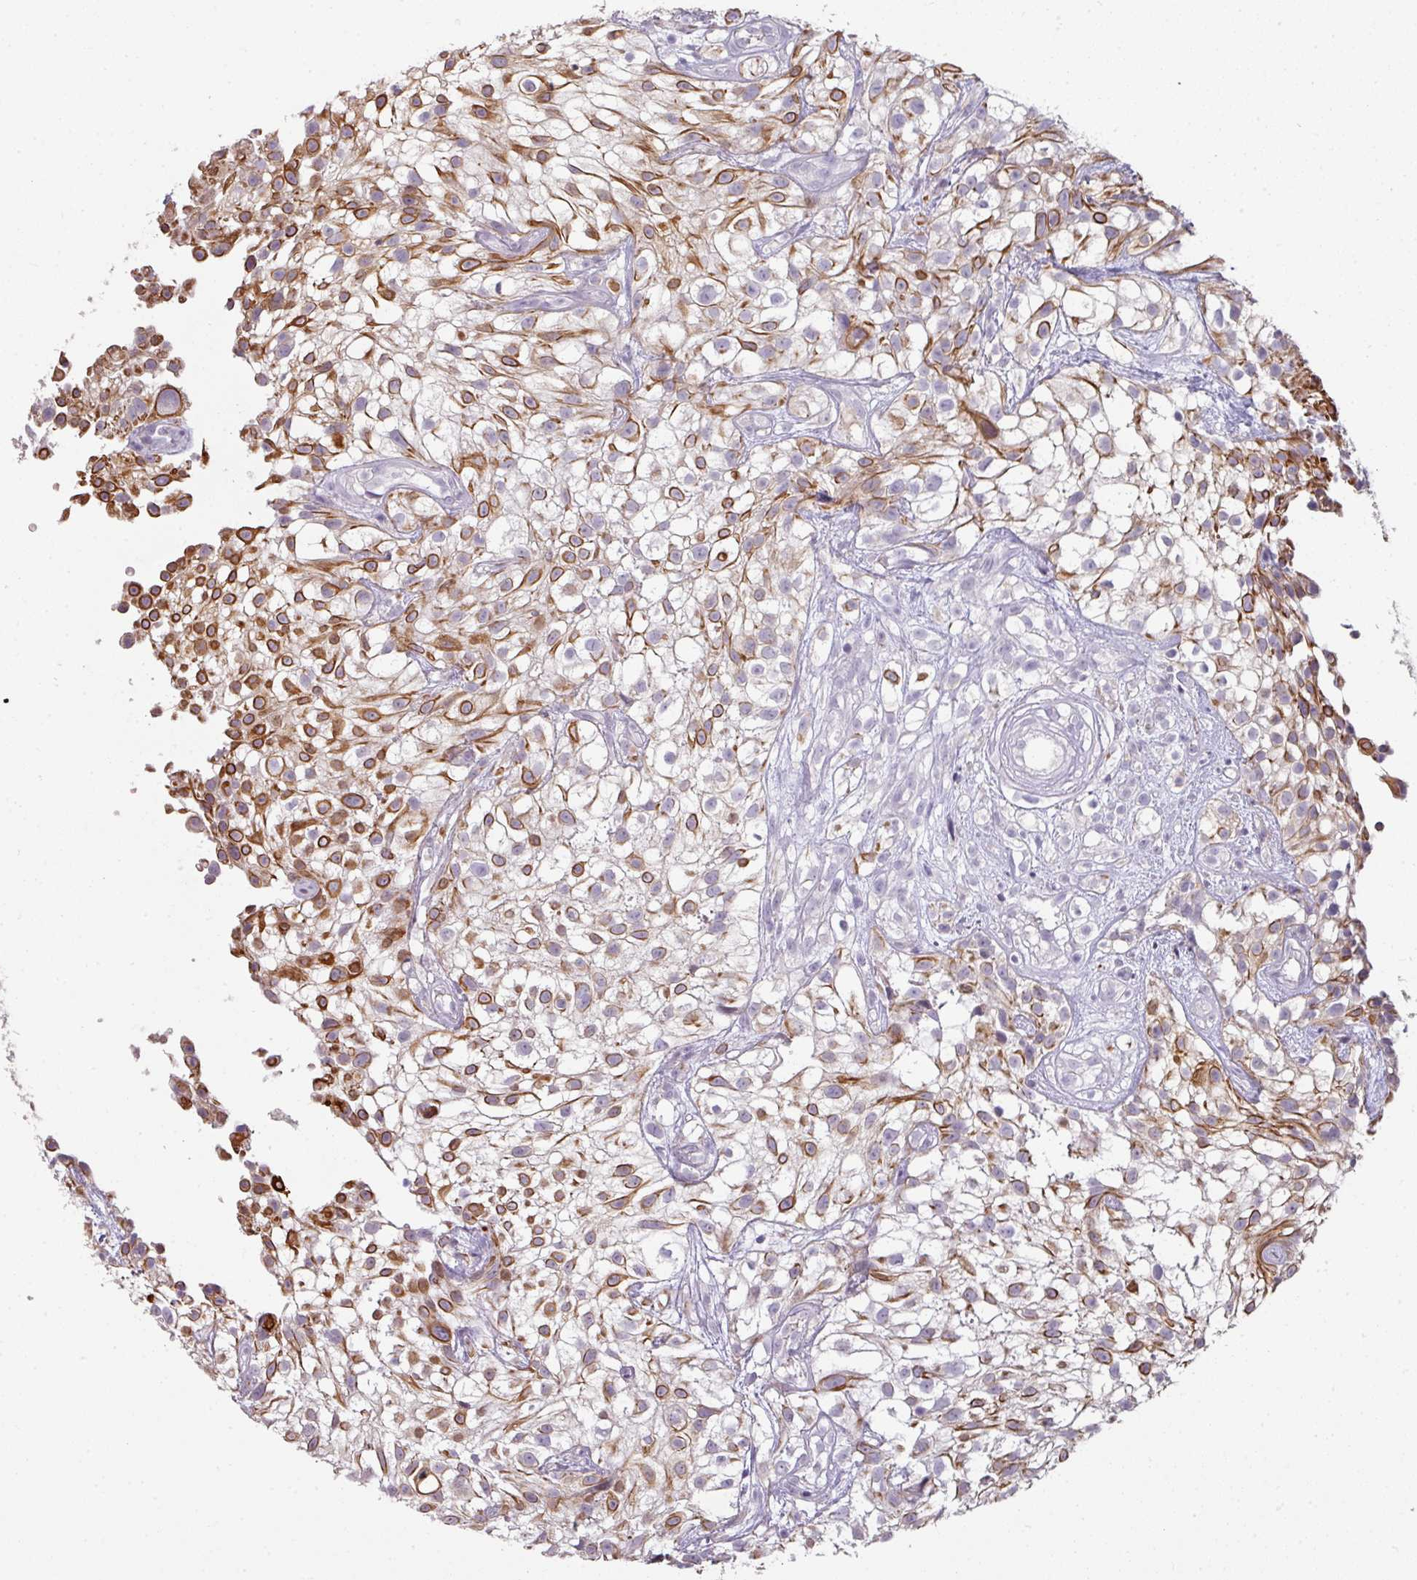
{"staining": {"intensity": "strong", "quantity": "25%-75%", "location": "cytoplasmic/membranous"}, "tissue": "urothelial cancer", "cell_type": "Tumor cells", "image_type": "cancer", "snomed": [{"axis": "morphology", "description": "Urothelial carcinoma, High grade"}, {"axis": "topography", "description": "Urinary bladder"}], "caption": "Immunohistochemical staining of urothelial carcinoma (high-grade) shows high levels of strong cytoplasmic/membranous expression in about 25%-75% of tumor cells.", "gene": "GTF2H3", "patient": {"sex": "male", "age": 56}}